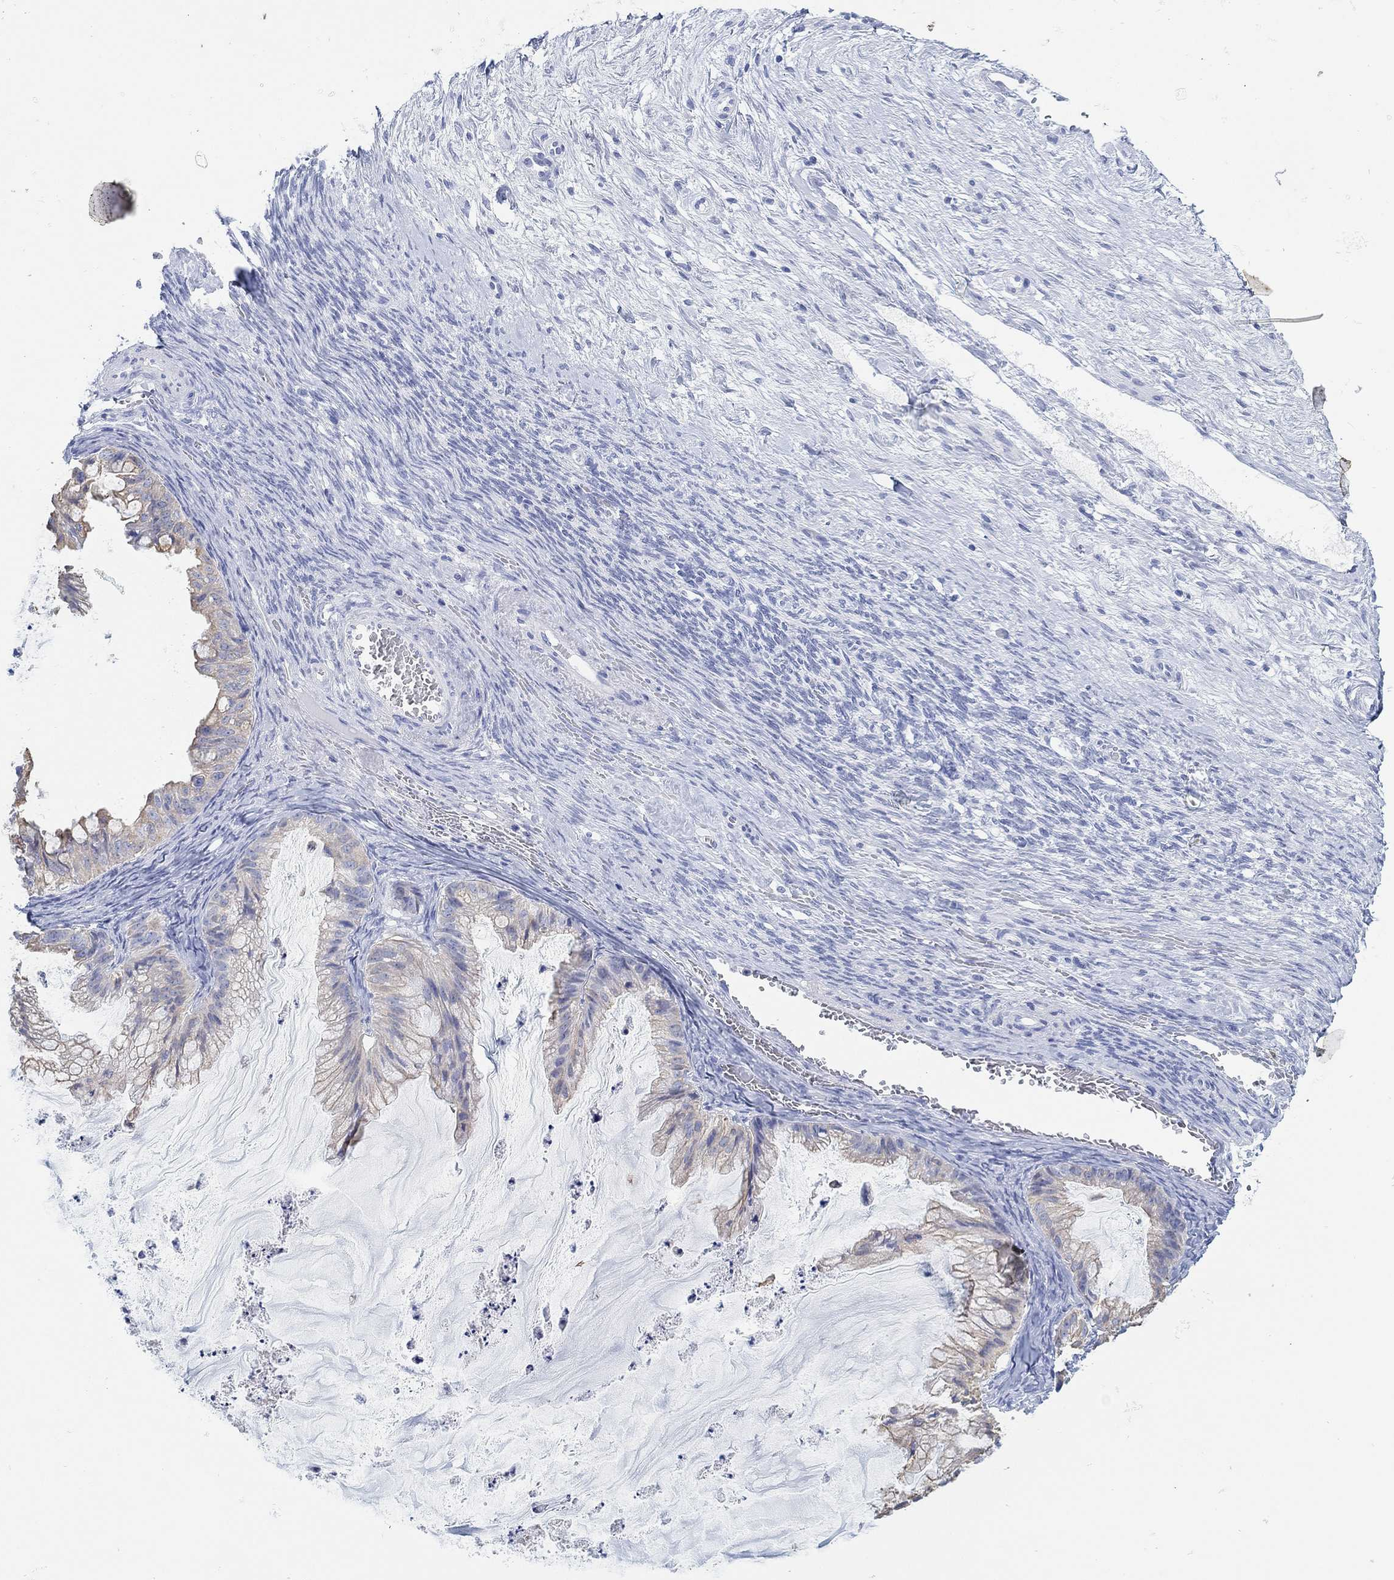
{"staining": {"intensity": "weak", "quantity": "<25%", "location": "cytoplasmic/membranous"}, "tissue": "ovarian cancer", "cell_type": "Tumor cells", "image_type": "cancer", "snomed": [{"axis": "morphology", "description": "Cystadenocarcinoma, mucinous, NOS"}, {"axis": "topography", "description": "Ovary"}], "caption": "High magnification brightfield microscopy of ovarian cancer (mucinous cystadenocarcinoma) stained with DAB (3,3'-diaminobenzidine) (brown) and counterstained with hematoxylin (blue): tumor cells show no significant staining.", "gene": "AK8", "patient": {"sex": "female", "age": 57}}